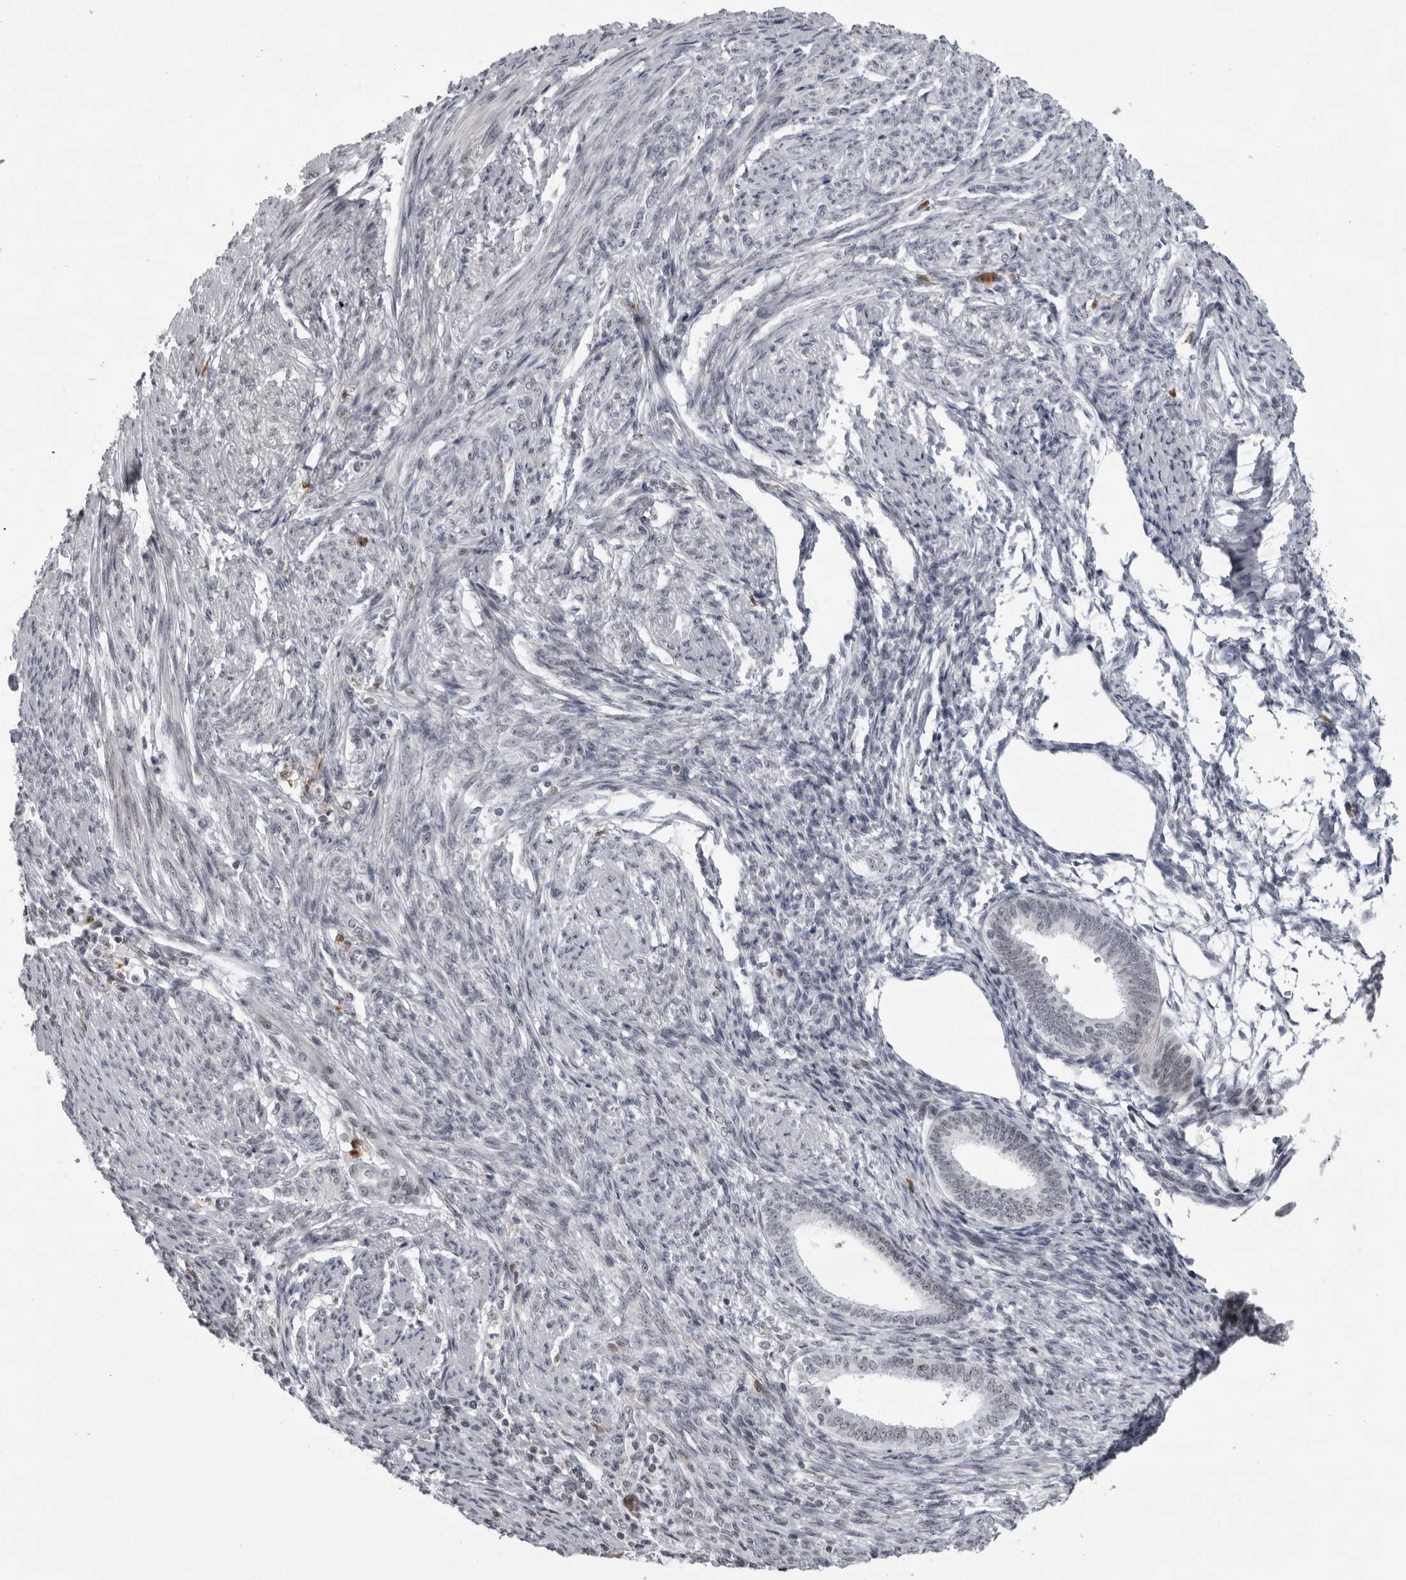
{"staining": {"intensity": "moderate", "quantity": "25%-75%", "location": "nuclear"}, "tissue": "endometrial cancer", "cell_type": "Tumor cells", "image_type": "cancer", "snomed": [{"axis": "morphology", "description": "Adenocarcinoma, NOS"}, {"axis": "topography", "description": "Endometrium"}], "caption": "Immunohistochemical staining of endometrial cancer reveals medium levels of moderate nuclear protein expression in about 25%-75% of tumor cells.", "gene": "EXOSC10", "patient": {"sex": "female", "age": 51}}